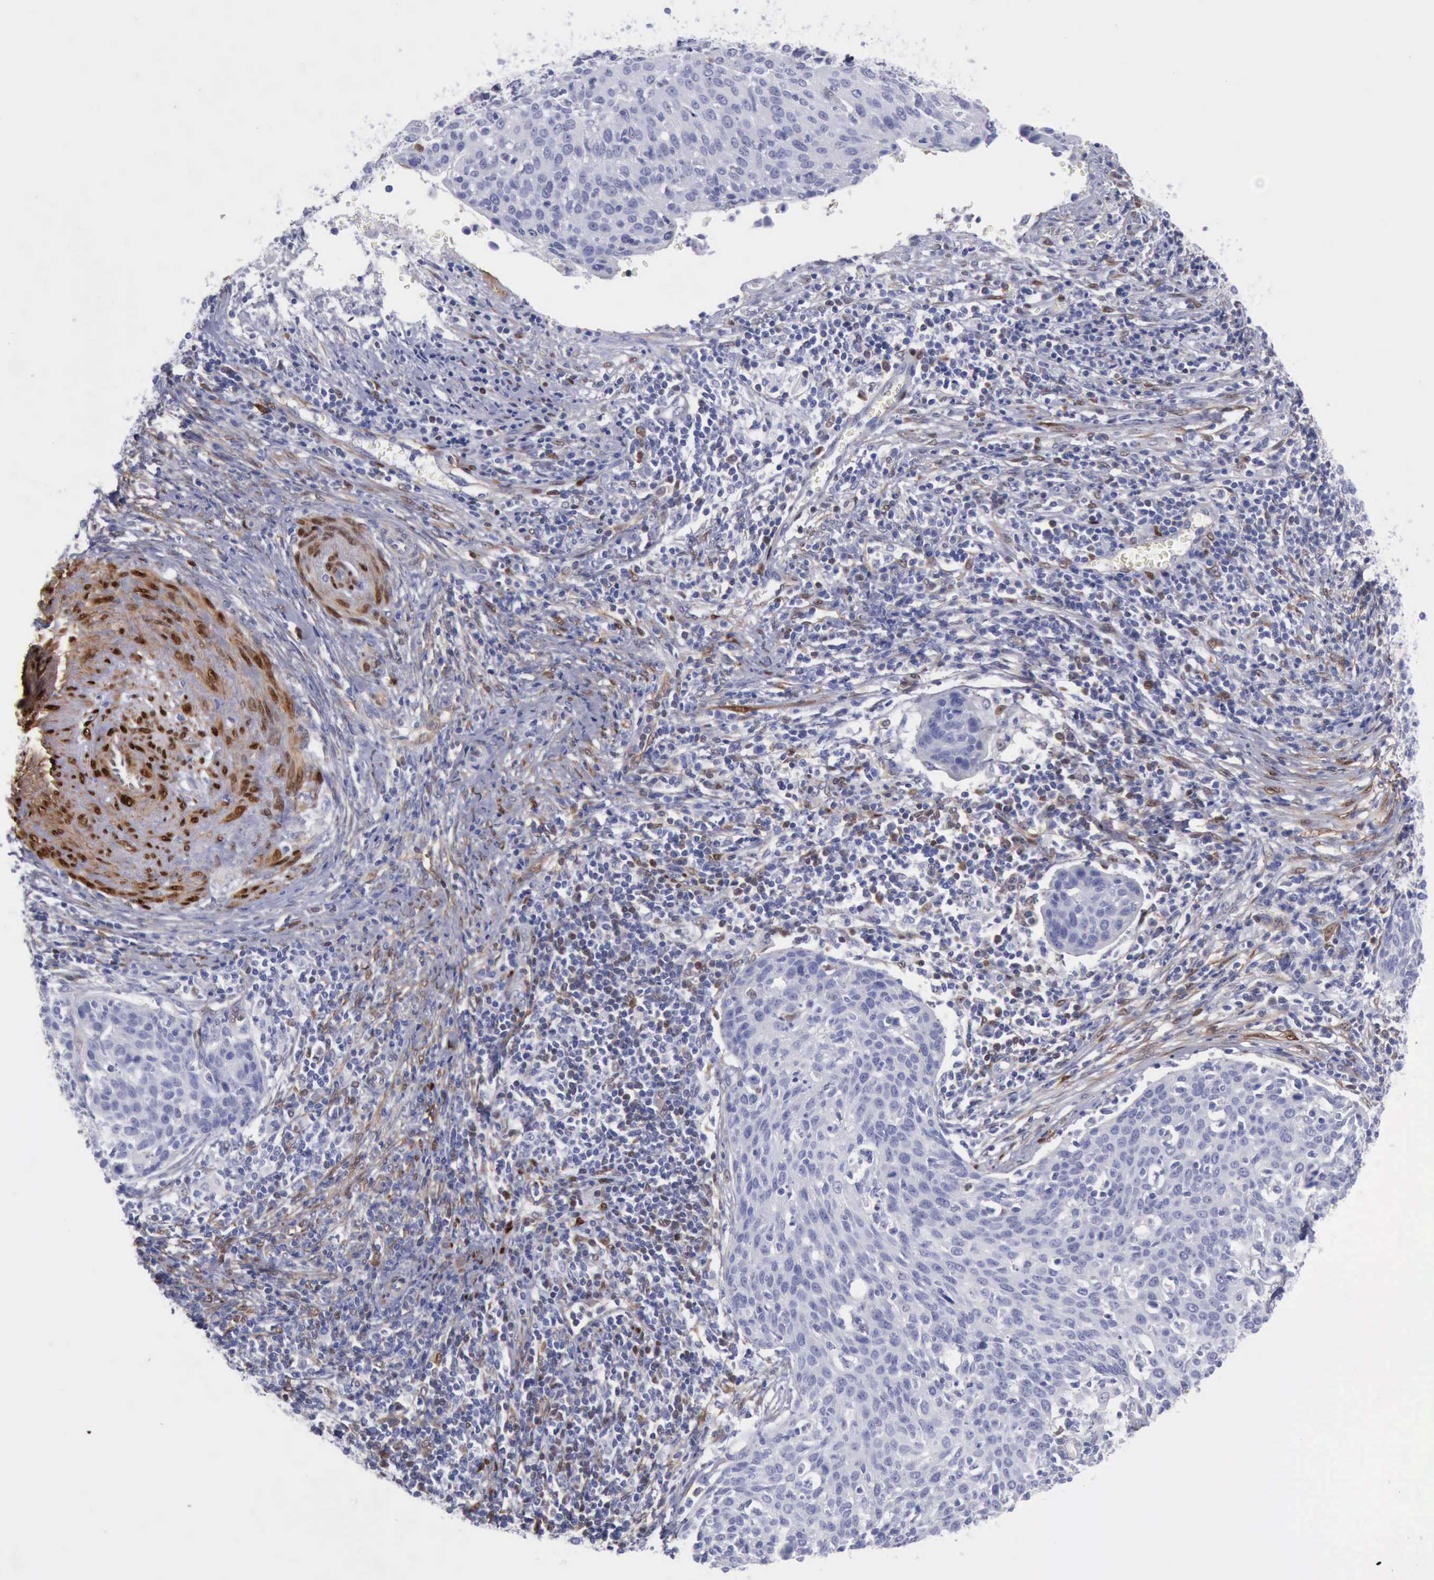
{"staining": {"intensity": "negative", "quantity": "none", "location": "none"}, "tissue": "cervical cancer", "cell_type": "Tumor cells", "image_type": "cancer", "snomed": [{"axis": "morphology", "description": "Squamous cell carcinoma, NOS"}, {"axis": "topography", "description": "Cervix"}], "caption": "The photomicrograph shows no significant staining in tumor cells of squamous cell carcinoma (cervical).", "gene": "FHL1", "patient": {"sex": "female", "age": 38}}